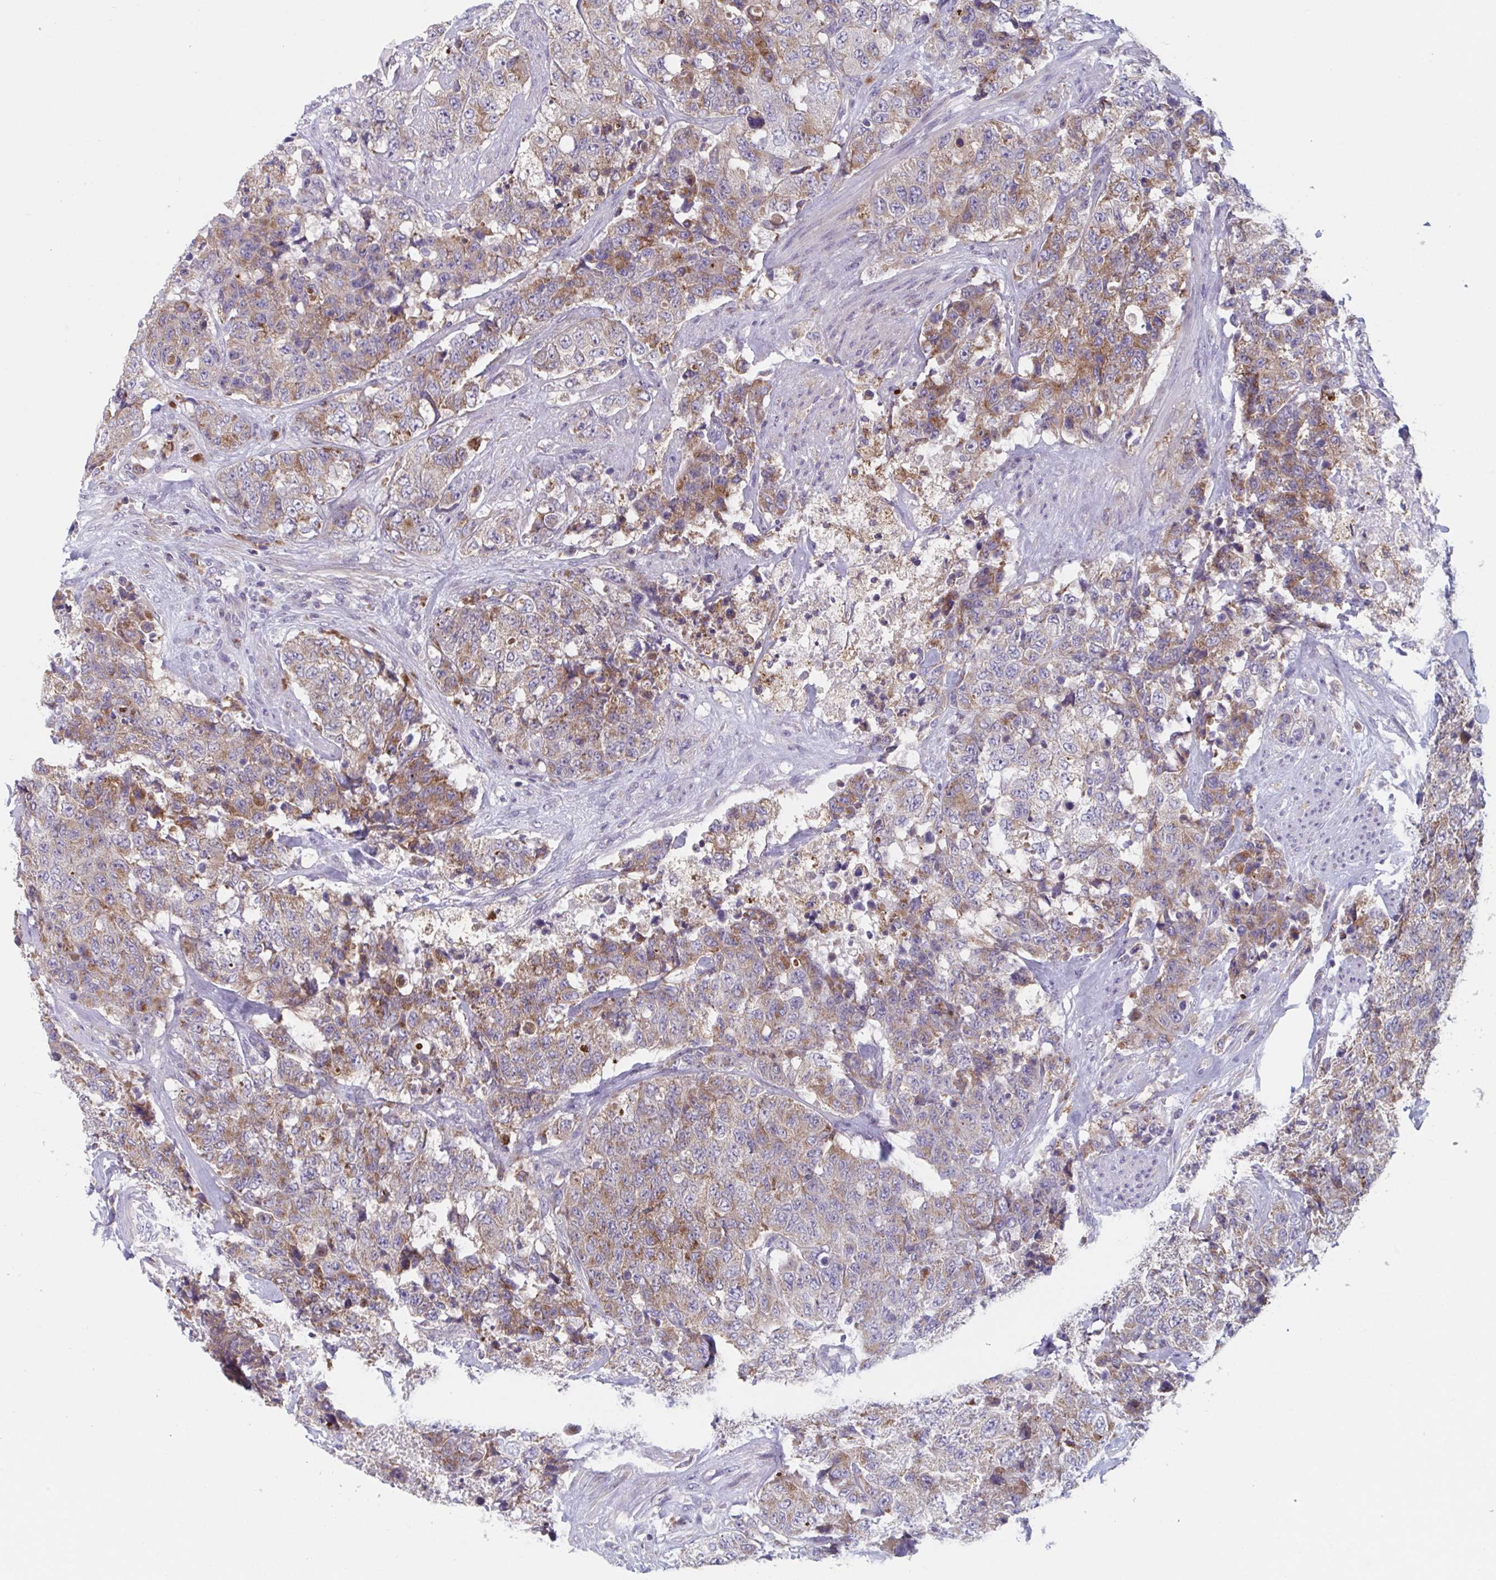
{"staining": {"intensity": "moderate", "quantity": "25%-75%", "location": "cytoplasmic/membranous"}, "tissue": "urothelial cancer", "cell_type": "Tumor cells", "image_type": "cancer", "snomed": [{"axis": "morphology", "description": "Urothelial carcinoma, High grade"}, {"axis": "topography", "description": "Urinary bladder"}], "caption": "A photomicrograph of urothelial cancer stained for a protein displays moderate cytoplasmic/membranous brown staining in tumor cells. (brown staining indicates protein expression, while blue staining denotes nuclei).", "gene": "NIPSNAP1", "patient": {"sex": "female", "age": 78}}